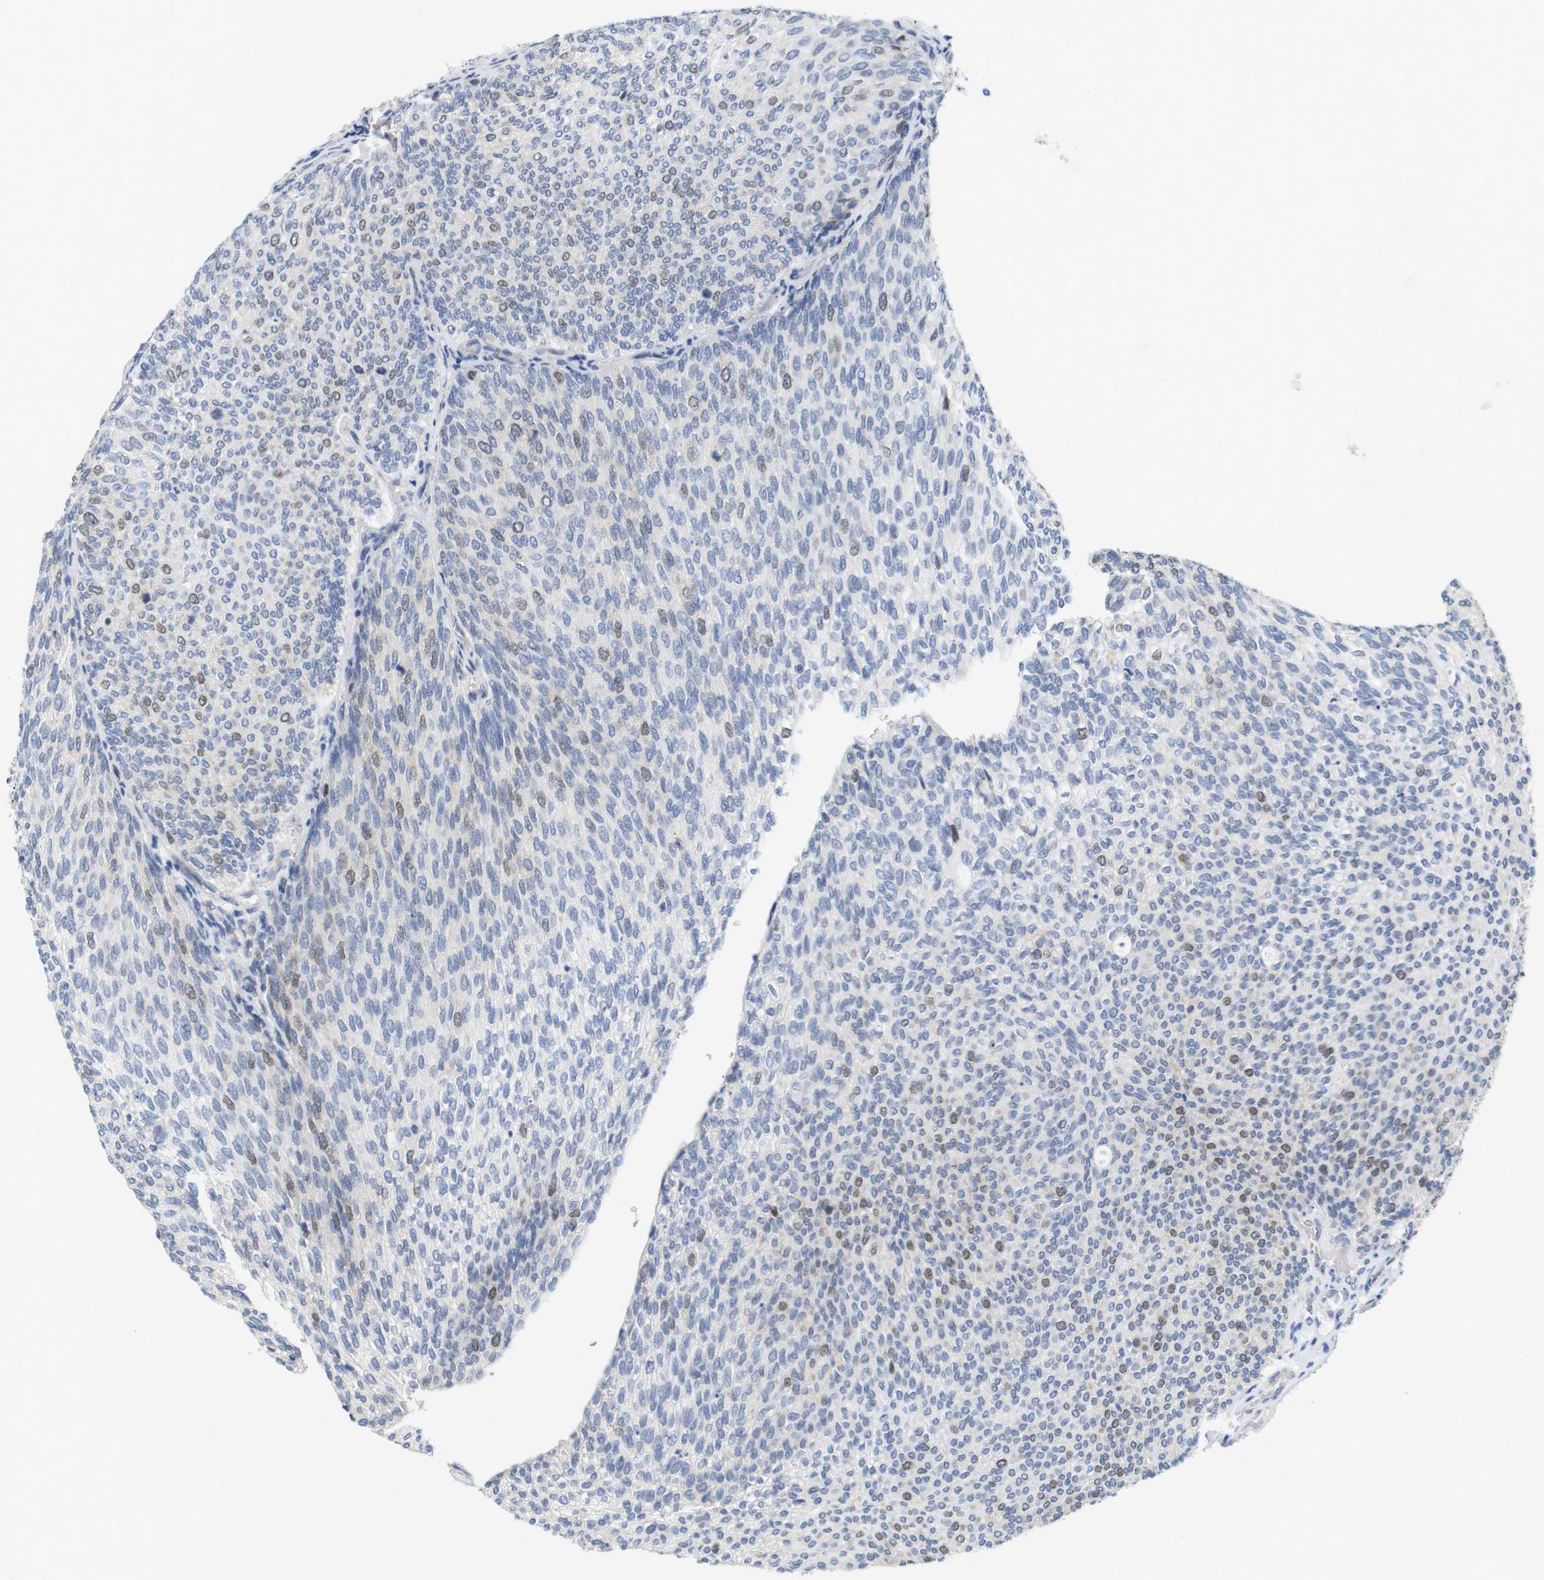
{"staining": {"intensity": "weak", "quantity": "<25%", "location": "nuclear"}, "tissue": "urothelial cancer", "cell_type": "Tumor cells", "image_type": "cancer", "snomed": [{"axis": "morphology", "description": "Urothelial carcinoma, Low grade"}, {"axis": "topography", "description": "Urinary bladder"}], "caption": "Micrograph shows no protein staining in tumor cells of urothelial carcinoma (low-grade) tissue.", "gene": "CDK2", "patient": {"sex": "female", "age": 79}}